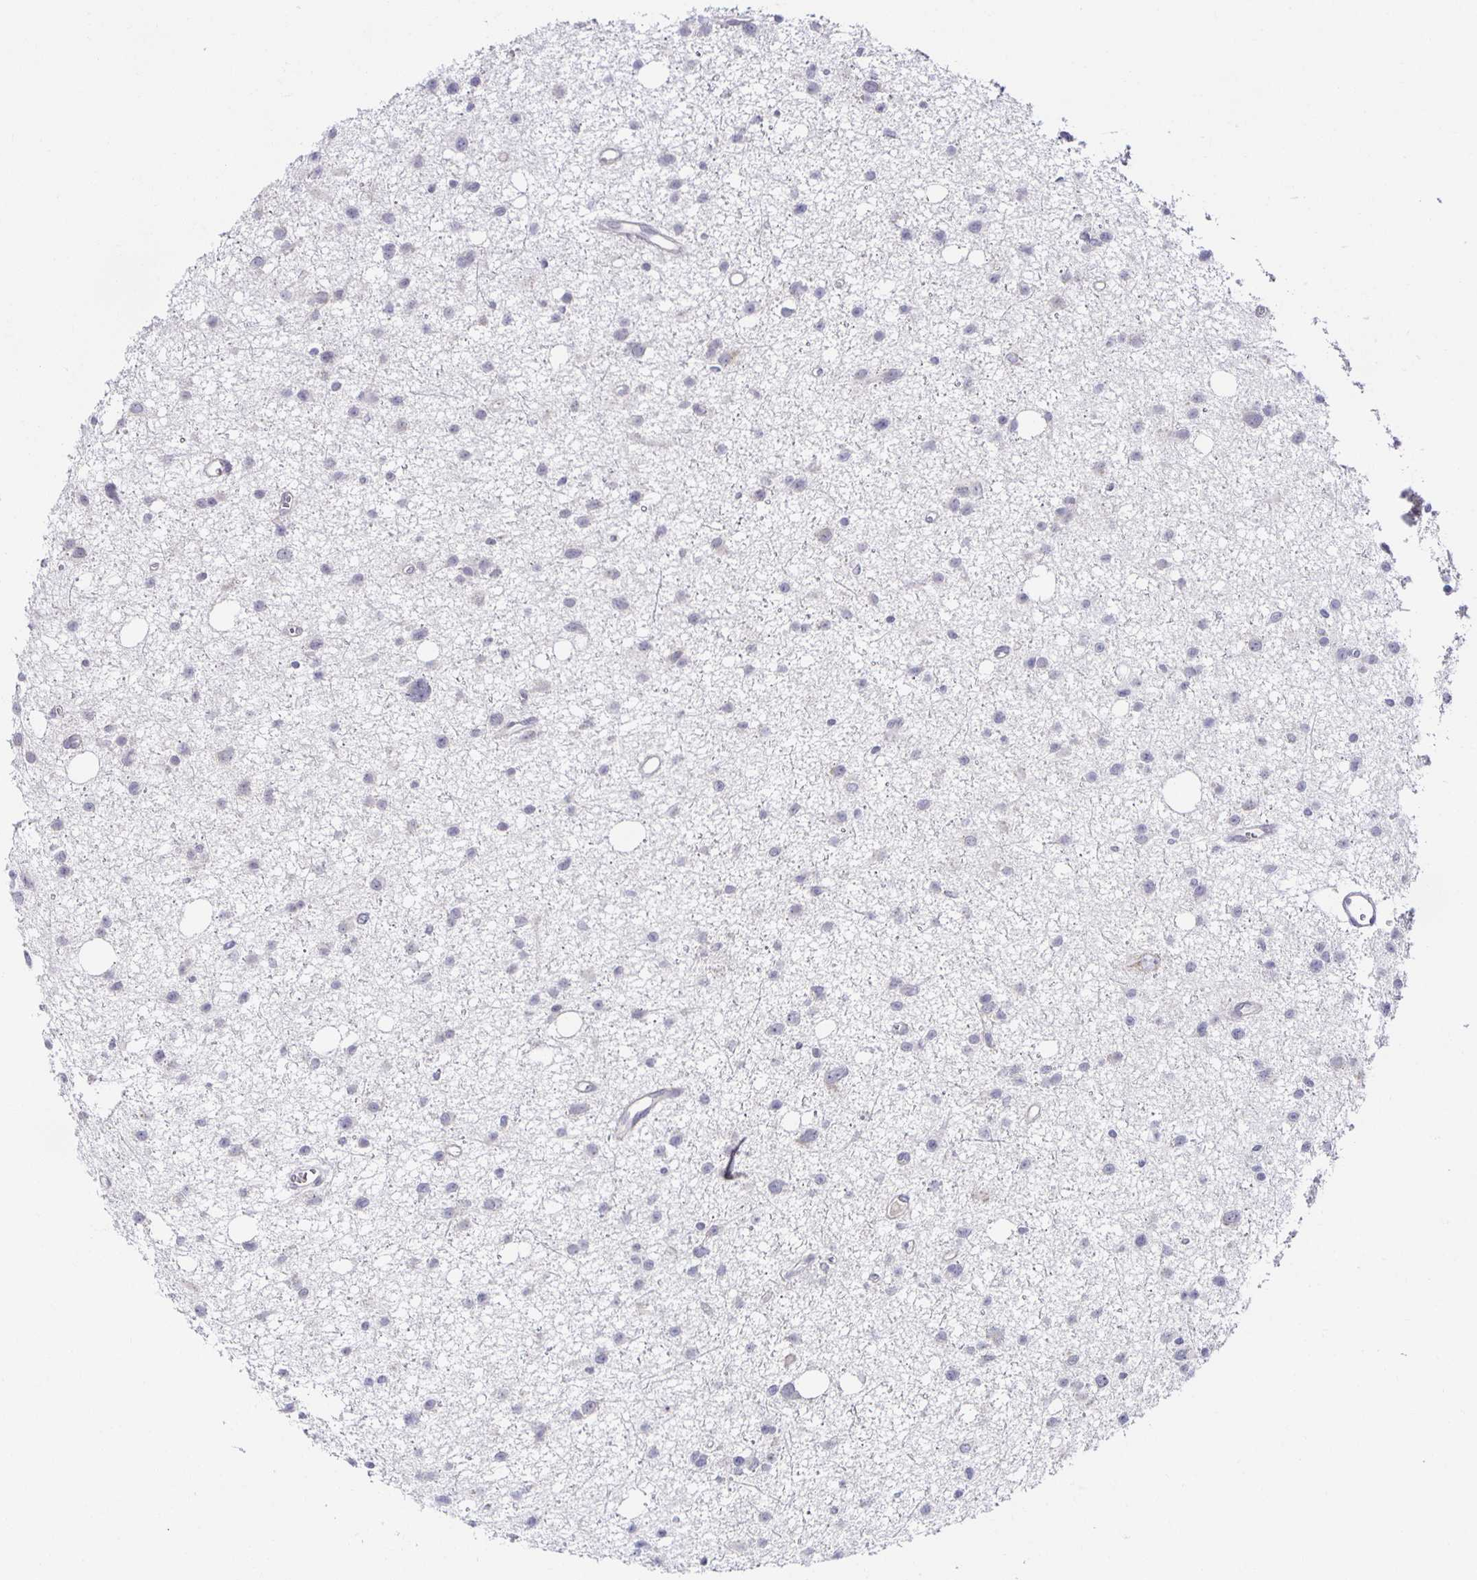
{"staining": {"intensity": "negative", "quantity": "none", "location": "none"}, "tissue": "glioma", "cell_type": "Tumor cells", "image_type": "cancer", "snomed": [{"axis": "morphology", "description": "Glioma, malignant, High grade"}, {"axis": "topography", "description": "Brain"}], "caption": "Glioma stained for a protein using immunohistochemistry (IHC) demonstrates no staining tumor cells.", "gene": "BAD", "patient": {"sex": "male", "age": 23}}